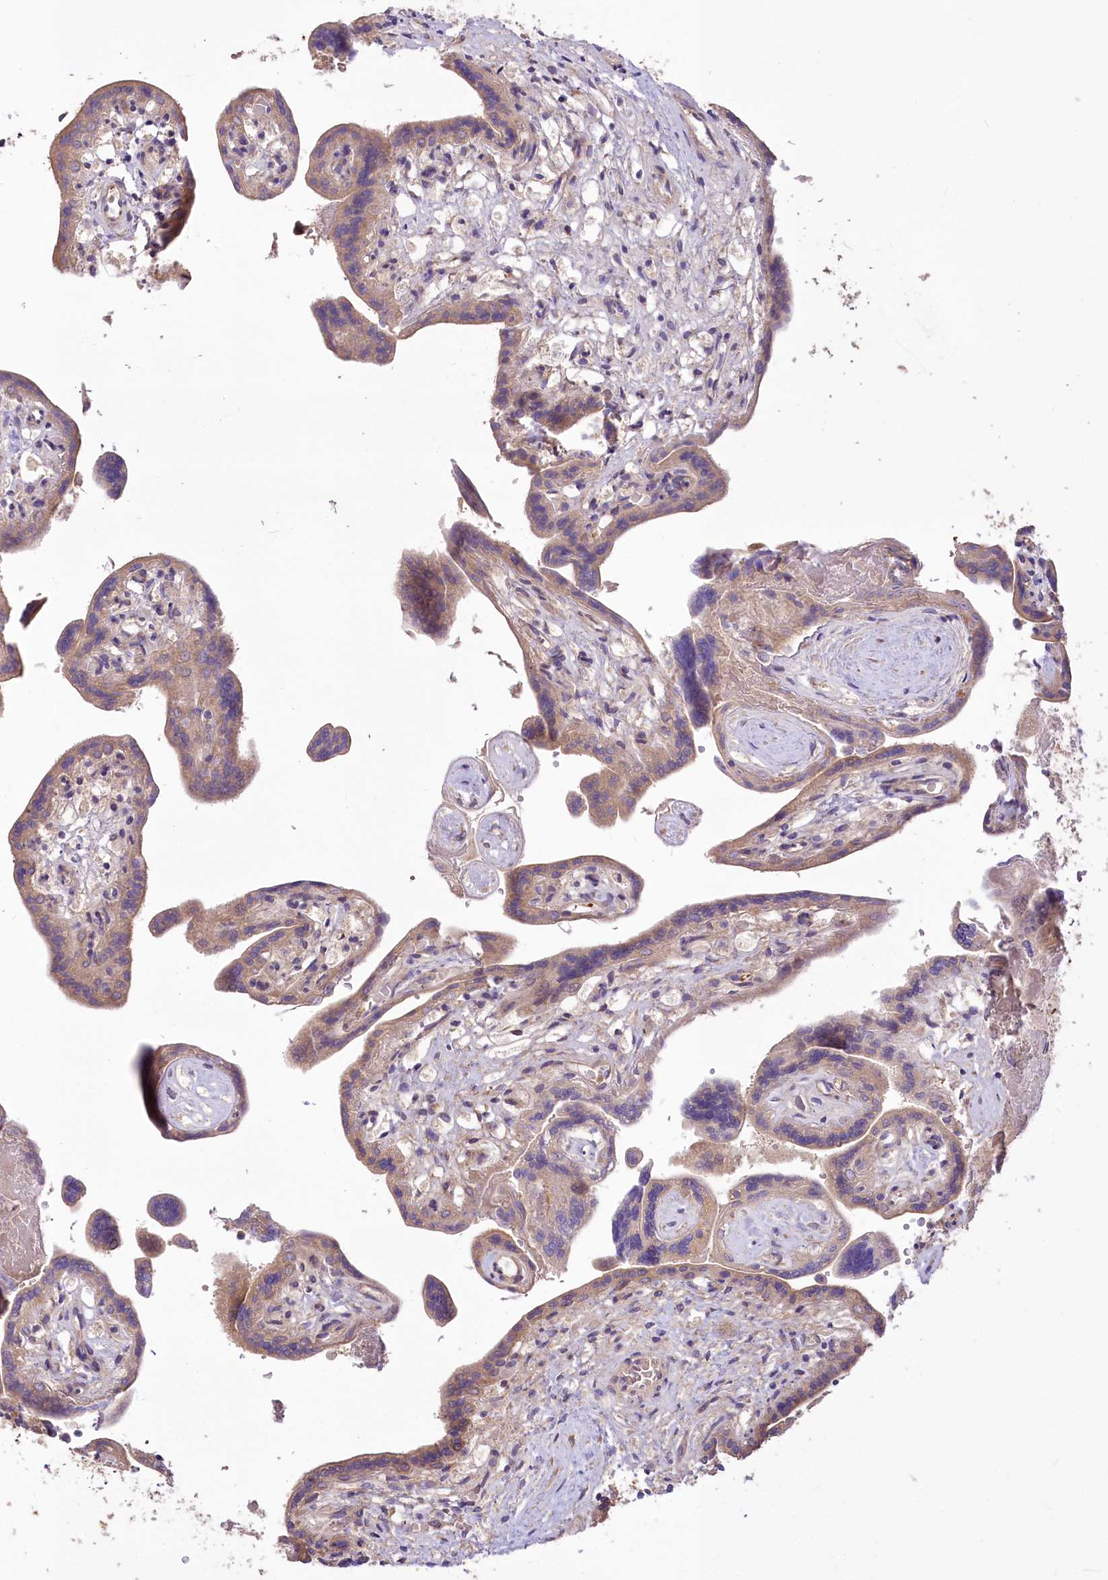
{"staining": {"intensity": "moderate", "quantity": "25%-75%", "location": "cytoplasmic/membranous"}, "tissue": "placenta", "cell_type": "Trophoblastic cells", "image_type": "normal", "snomed": [{"axis": "morphology", "description": "Normal tissue, NOS"}, {"axis": "topography", "description": "Placenta"}], "caption": "Brown immunohistochemical staining in unremarkable placenta reveals moderate cytoplasmic/membranous expression in approximately 25%-75% of trophoblastic cells.", "gene": "PBLD", "patient": {"sex": "female", "age": 37}}